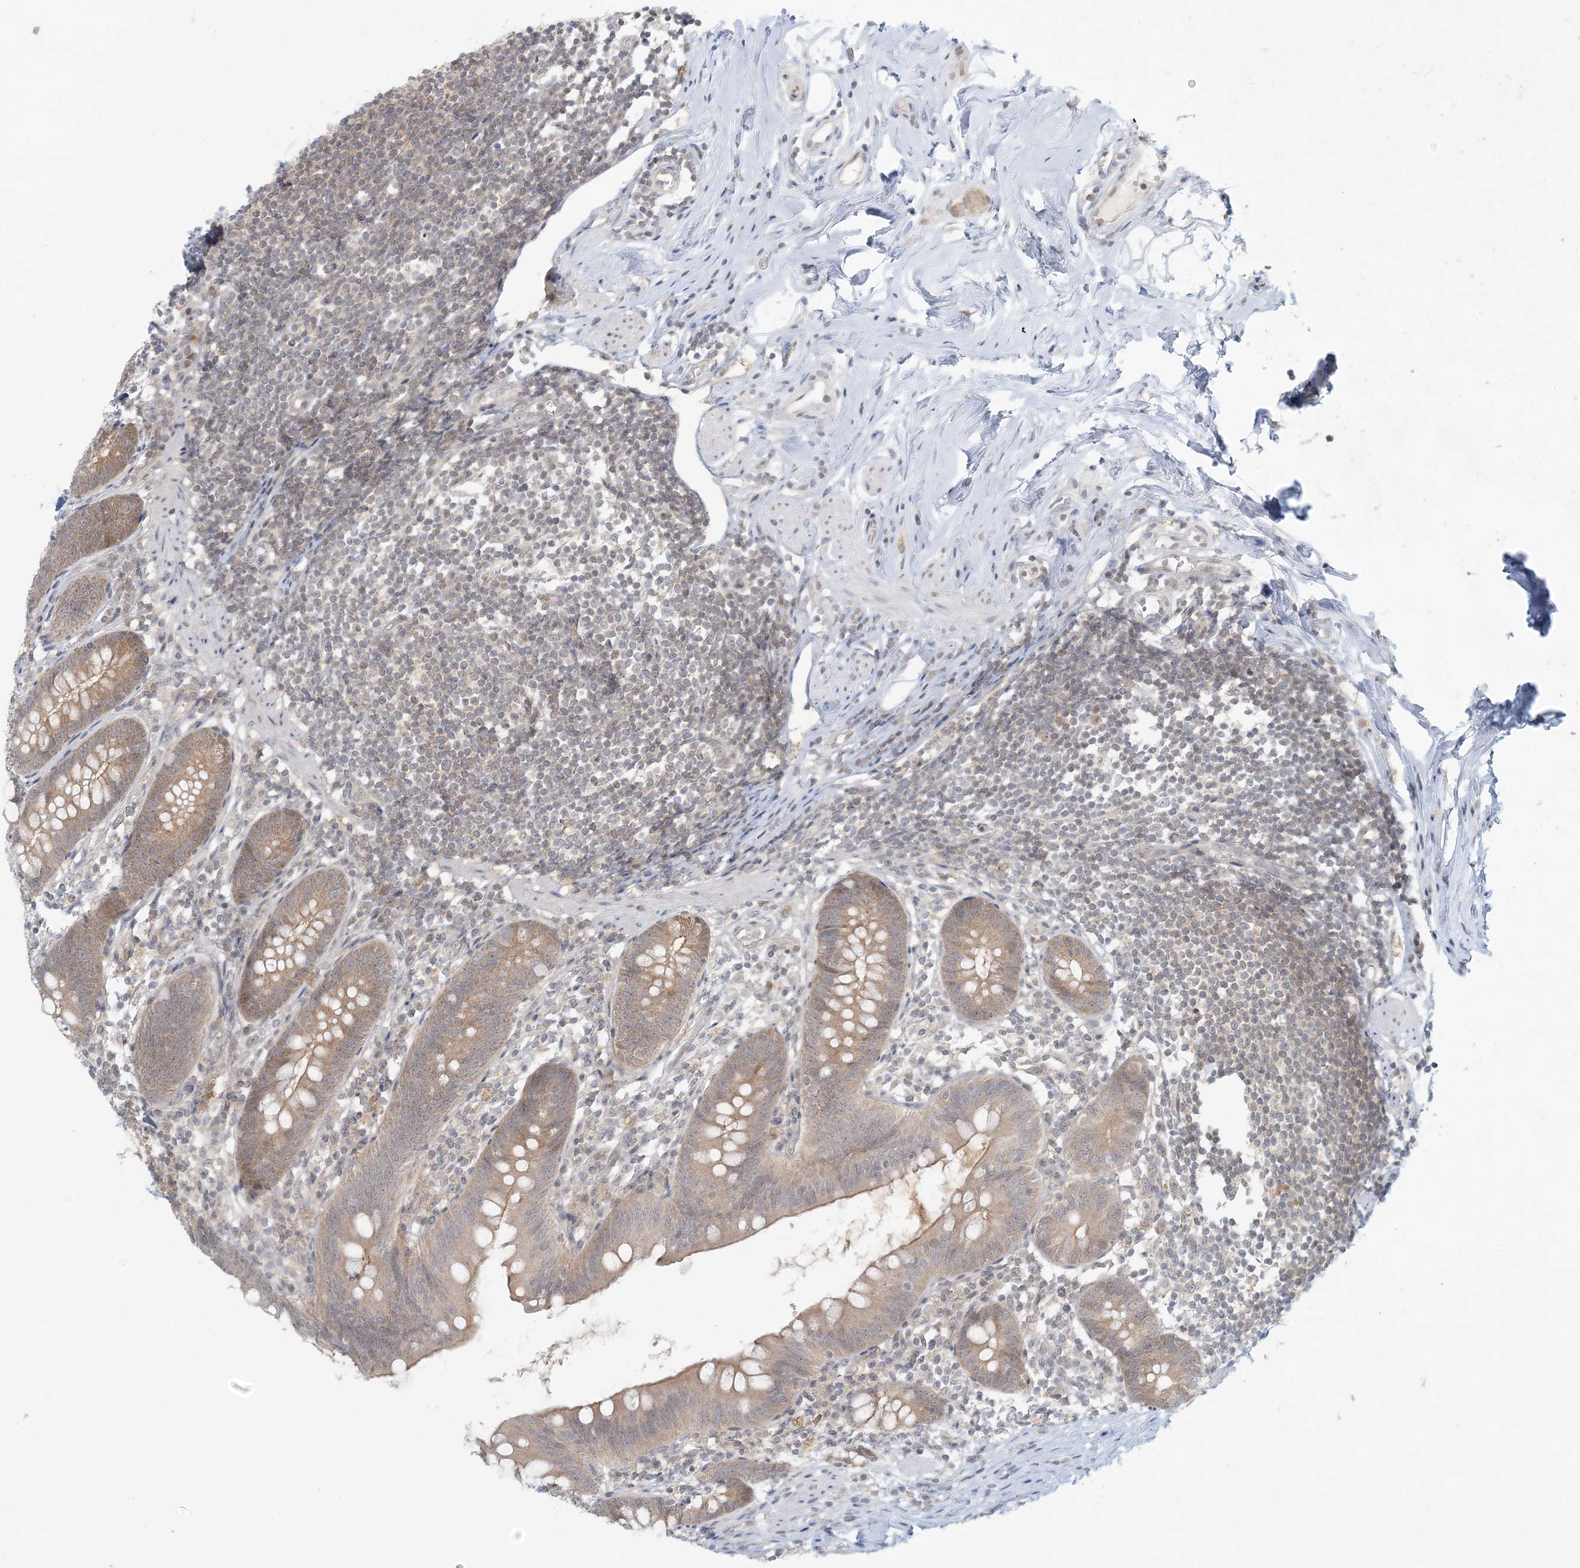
{"staining": {"intensity": "moderate", "quantity": ">75%", "location": "cytoplasmic/membranous"}, "tissue": "appendix", "cell_type": "Glandular cells", "image_type": "normal", "snomed": [{"axis": "morphology", "description": "Normal tissue, NOS"}, {"axis": "topography", "description": "Appendix"}], "caption": "Protein expression analysis of benign appendix reveals moderate cytoplasmic/membranous staining in about >75% of glandular cells. The staining was performed using DAB to visualize the protein expression in brown, while the nuclei were stained in blue with hematoxylin (Magnification: 20x).", "gene": "OBI1", "patient": {"sex": "female", "age": 62}}